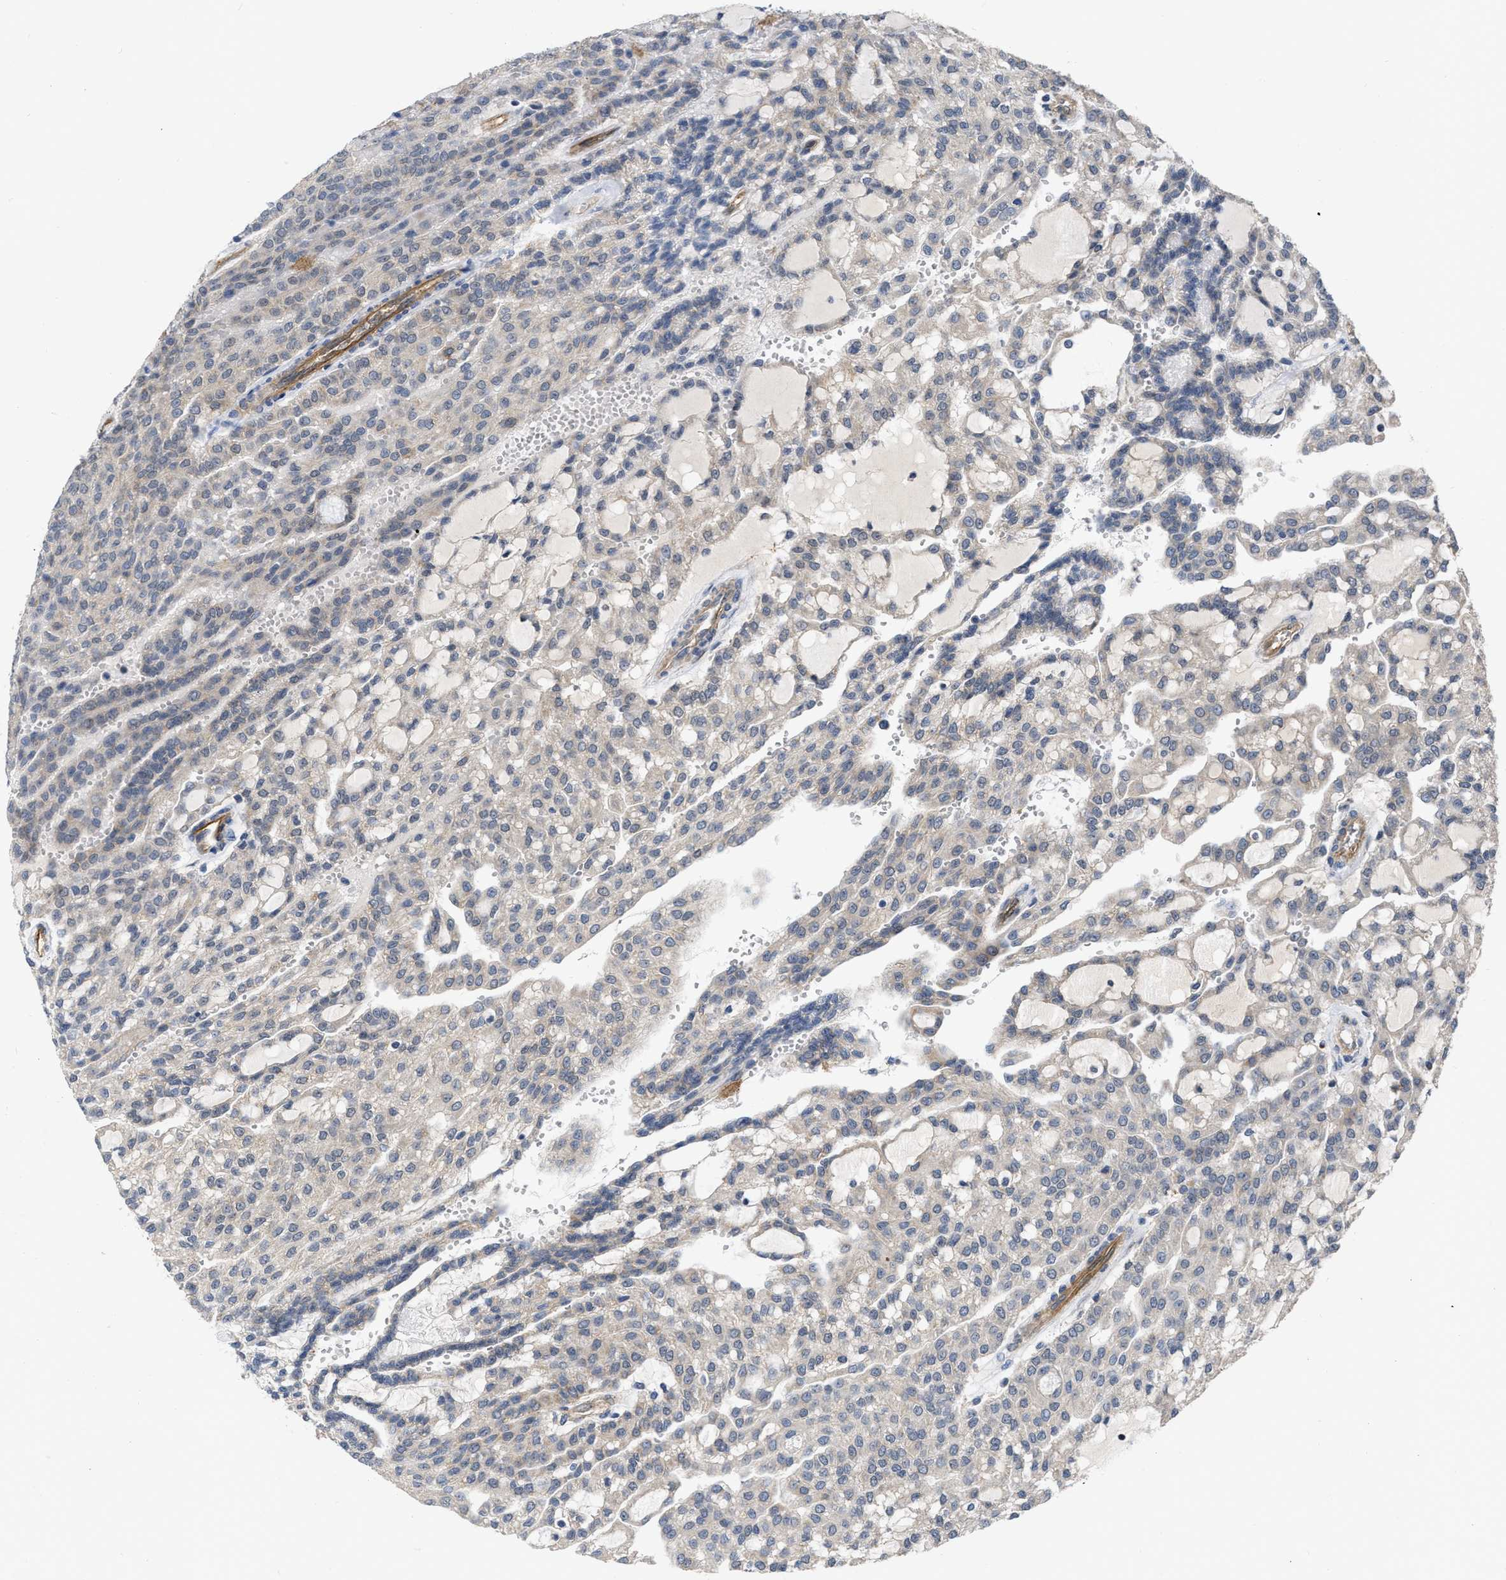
{"staining": {"intensity": "negative", "quantity": "none", "location": "none"}, "tissue": "renal cancer", "cell_type": "Tumor cells", "image_type": "cancer", "snomed": [{"axis": "morphology", "description": "Adenocarcinoma, NOS"}, {"axis": "topography", "description": "Kidney"}], "caption": "This is a micrograph of immunohistochemistry (IHC) staining of adenocarcinoma (renal), which shows no staining in tumor cells.", "gene": "NAPEPLD", "patient": {"sex": "male", "age": 63}}